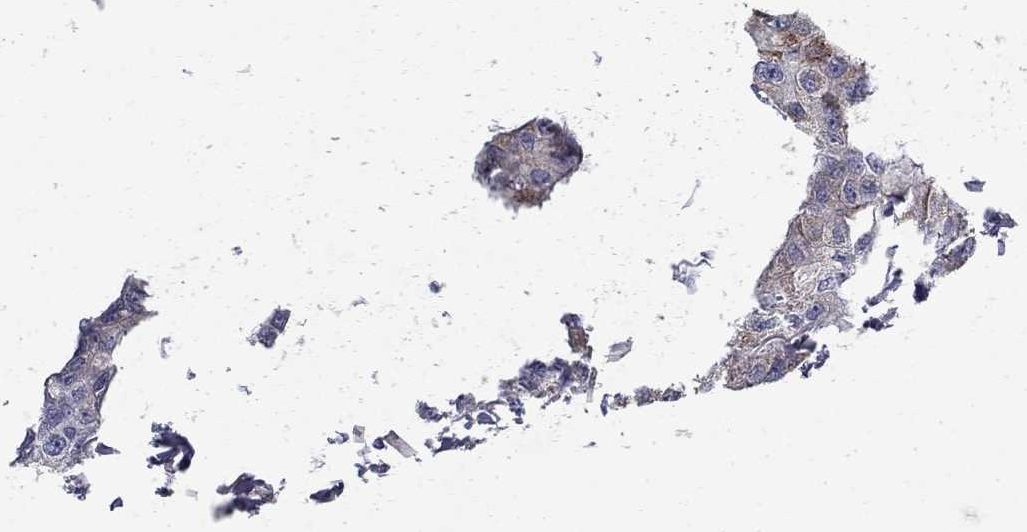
{"staining": {"intensity": "weak", "quantity": "<25%", "location": "cytoplasmic/membranous"}, "tissue": "breast cancer", "cell_type": "Tumor cells", "image_type": "cancer", "snomed": [{"axis": "morphology", "description": "Duct carcinoma"}, {"axis": "topography", "description": "Breast"}], "caption": "The histopathology image displays no staining of tumor cells in breast cancer (infiltrating ductal carcinoma).", "gene": "CLIC6", "patient": {"sex": "female", "age": 80}}